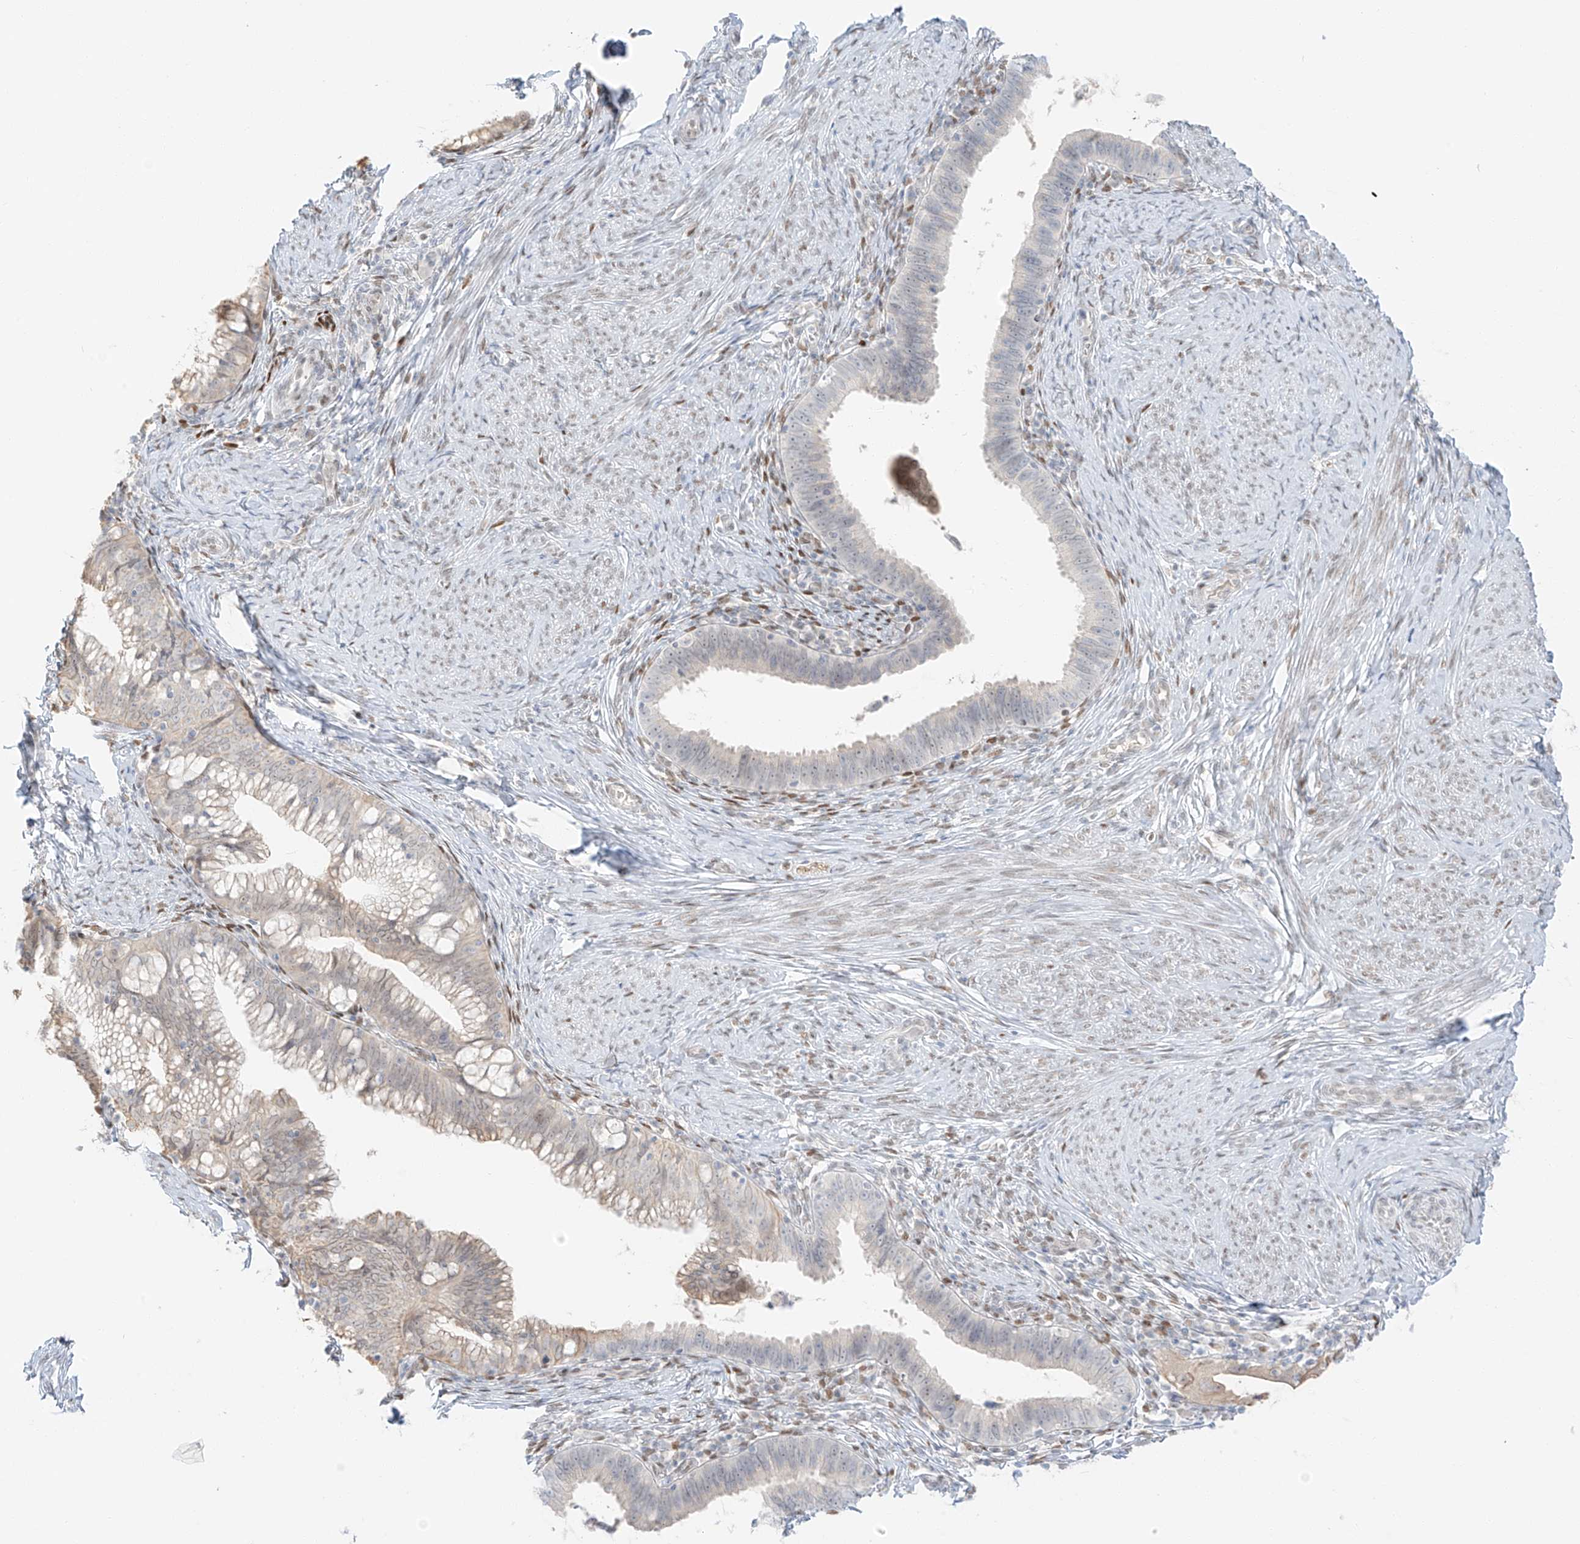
{"staining": {"intensity": "weak", "quantity": "<25%", "location": "cytoplasmic/membranous"}, "tissue": "cervical cancer", "cell_type": "Tumor cells", "image_type": "cancer", "snomed": [{"axis": "morphology", "description": "Adenocarcinoma, NOS"}, {"axis": "topography", "description": "Cervix"}], "caption": "Micrograph shows no significant protein staining in tumor cells of cervical adenocarcinoma.", "gene": "ZNF774", "patient": {"sex": "female", "age": 36}}